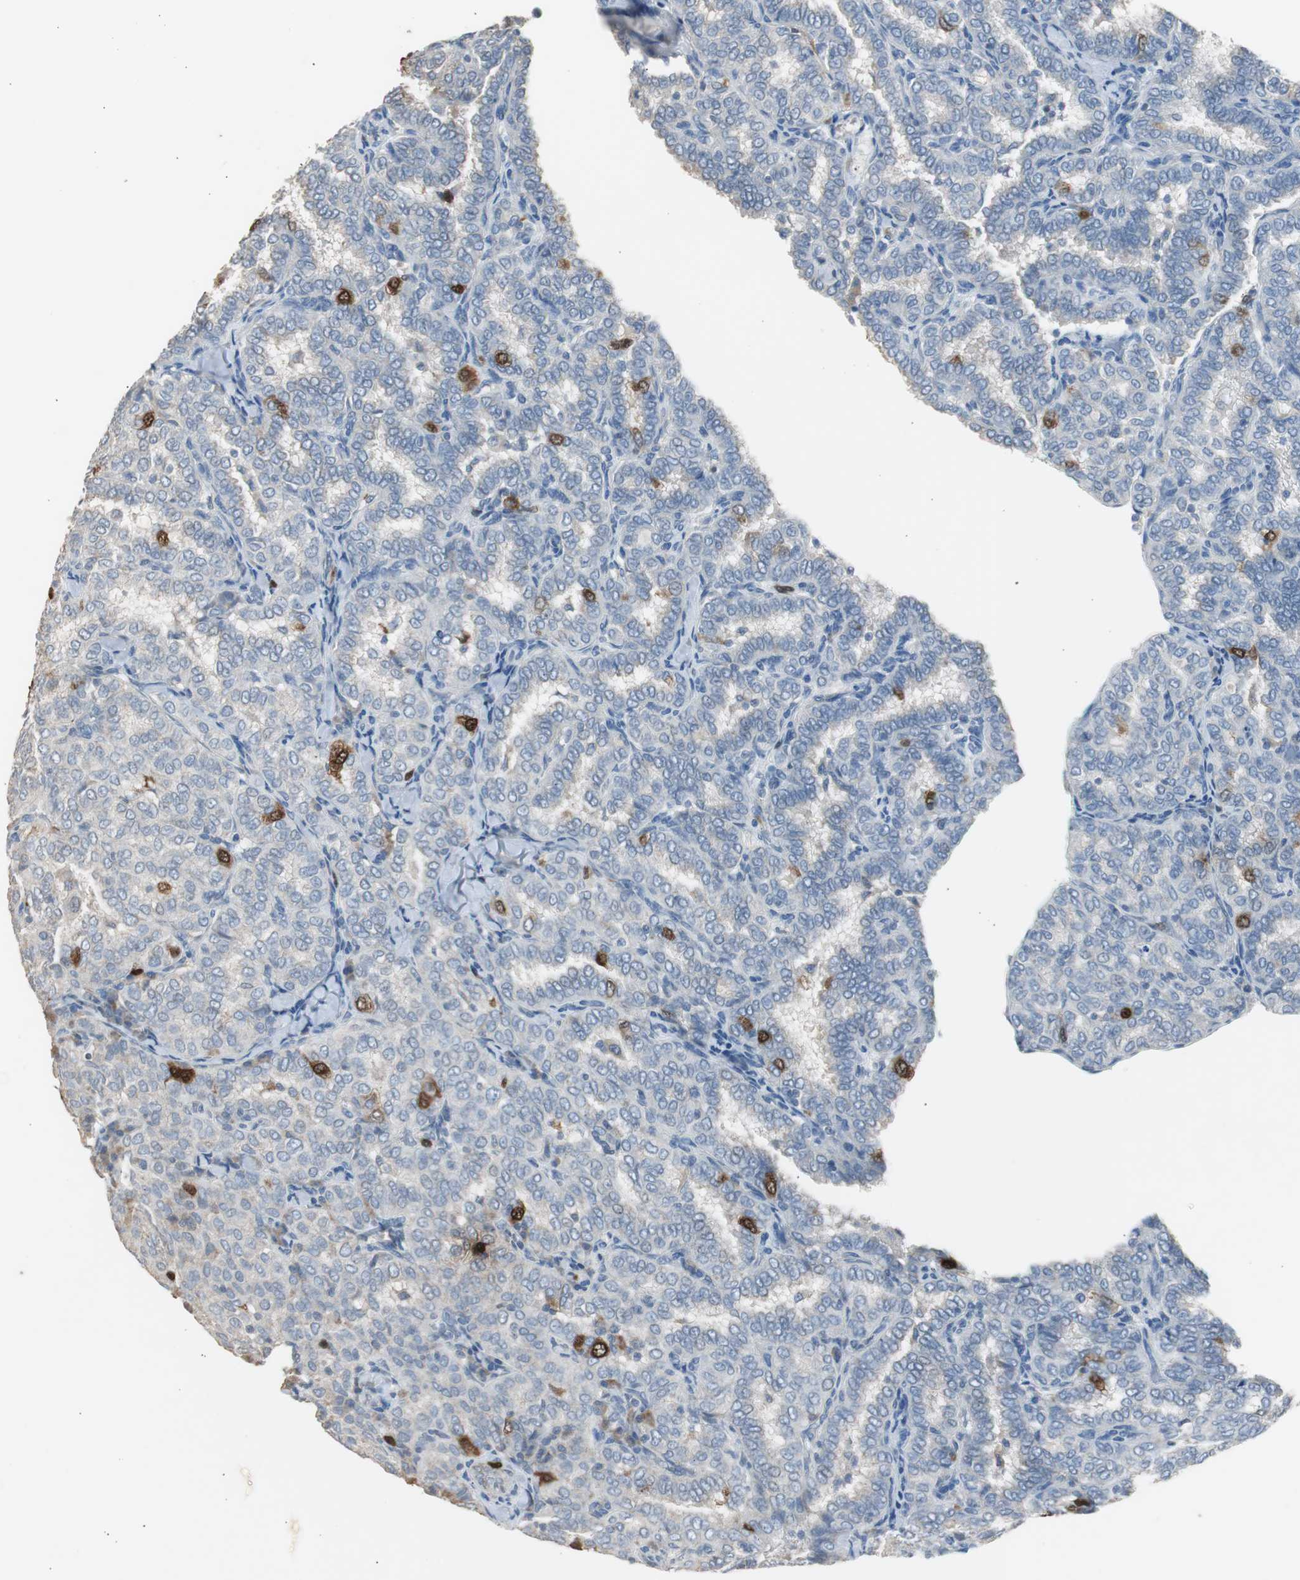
{"staining": {"intensity": "strong", "quantity": "<25%", "location": "cytoplasmic/membranous,nuclear"}, "tissue": "thyroid cancer", "cell_type": "Tumor cells", "image_type": "cancer", "snomed": [{"axis": "morphology", "description": "Papillary adenocarcinoma, NOS"}, {"axis": "topography", "description": "Thyroid gland"}], "caption": "Immunohistochemical staining of human papillary adenocarcinoma (thyroid) displays medium levels of strong cytoplasmic/membranous and nuclear protein expression in about <25% of tumor cells.", "gene": "TK1", "patient": {"sex": "female", "age": 30}}